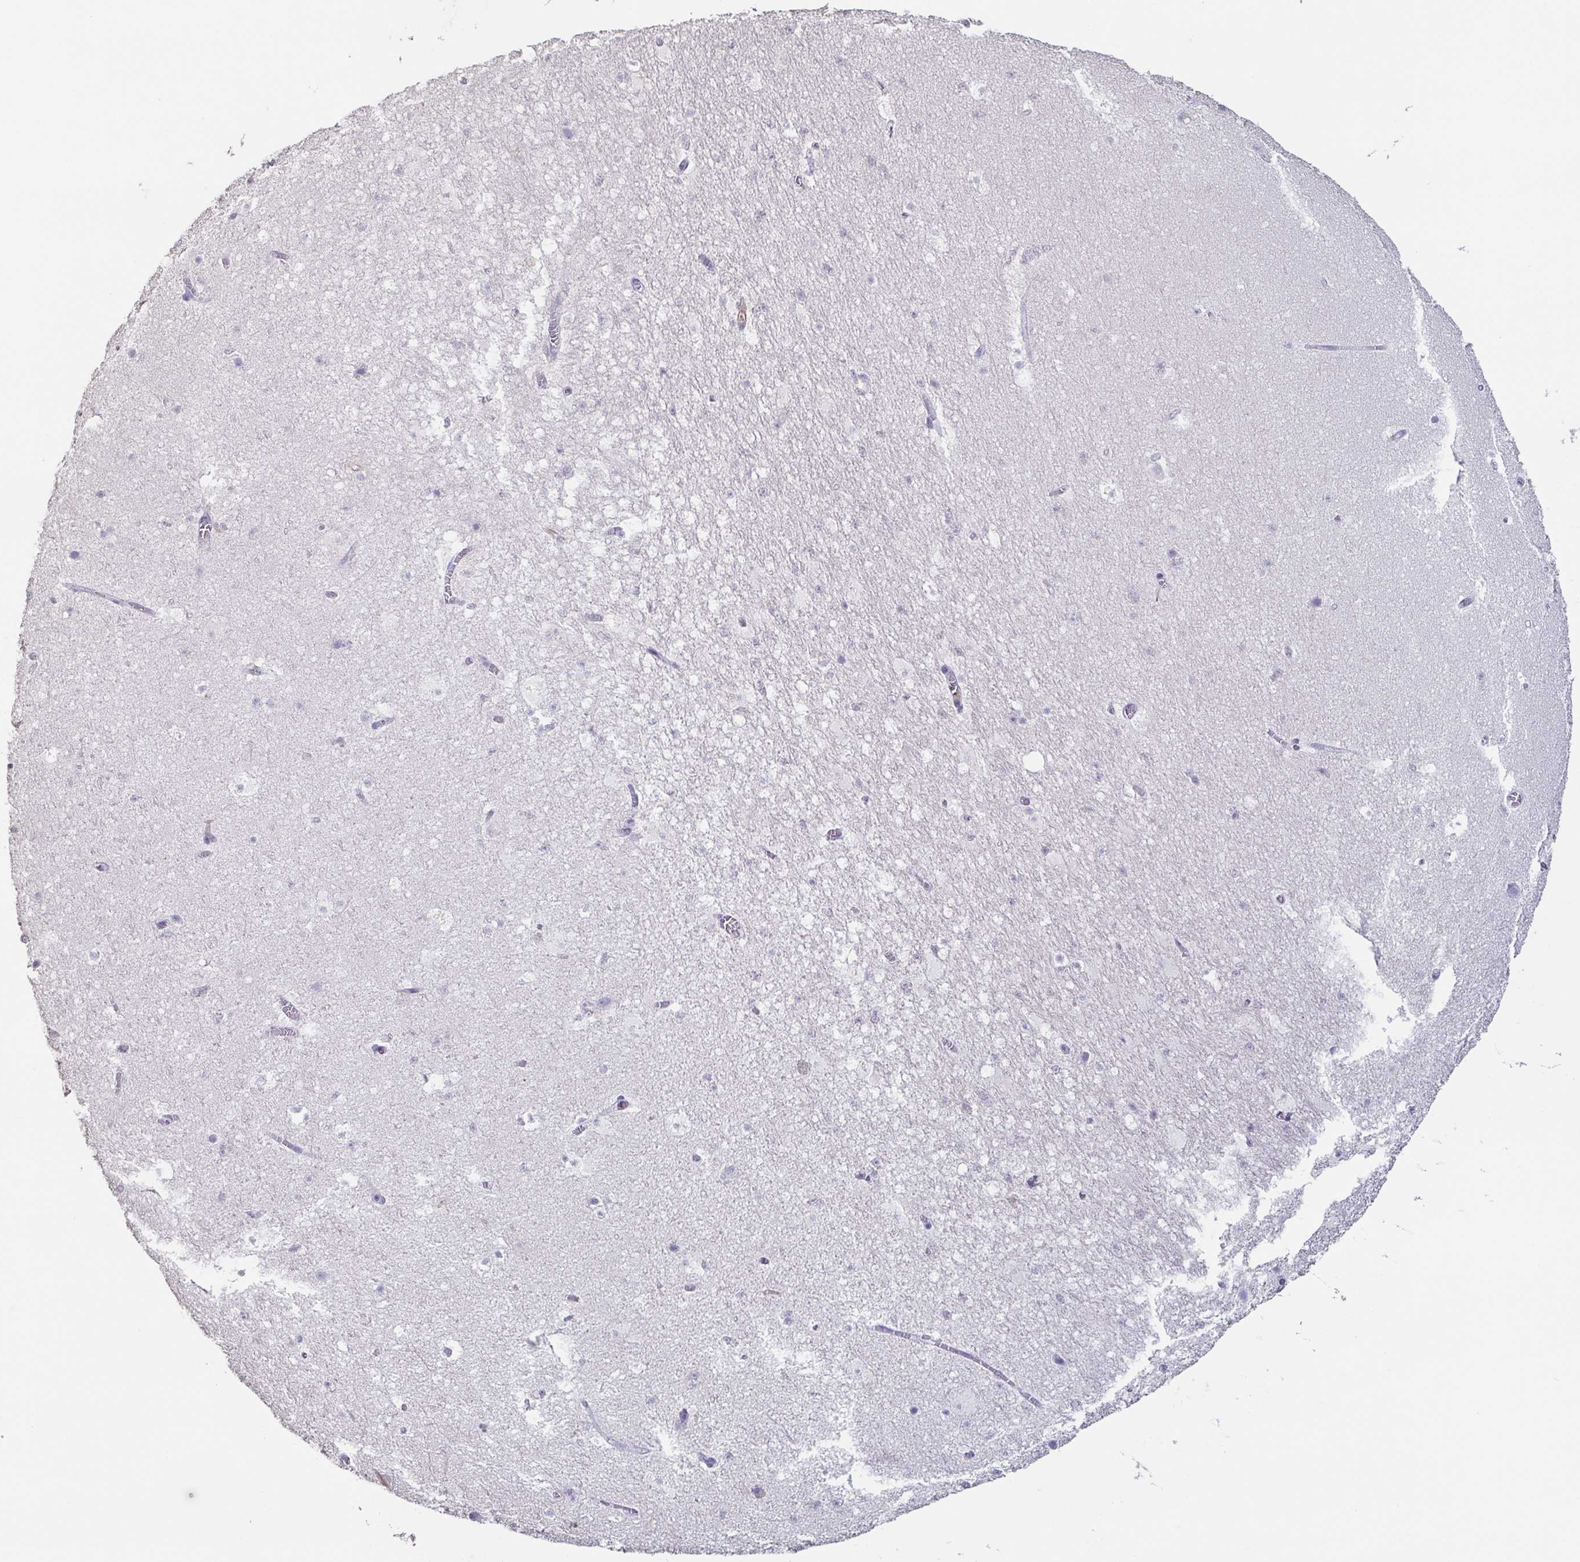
{"staining": {"intensity": "negative", "quantity": "none", "location": "none"}, "tissue": "hippocampus", "cell_type": "Glial cells", "image_type": "normal", "snomed": [{"axis": "morphology", "description": "Normal tissue, NOS"}, {"axis": "topography", "description": "Hippocampus"}], "caption": "Immunohistochemistry image of benign hippocampus stained for a protein (brown), which exhibits no staining in glial cells. Nuclei are stained in blue.", "gene": "BPIFA2", "patient": {"sex": "female", "age": 42}}